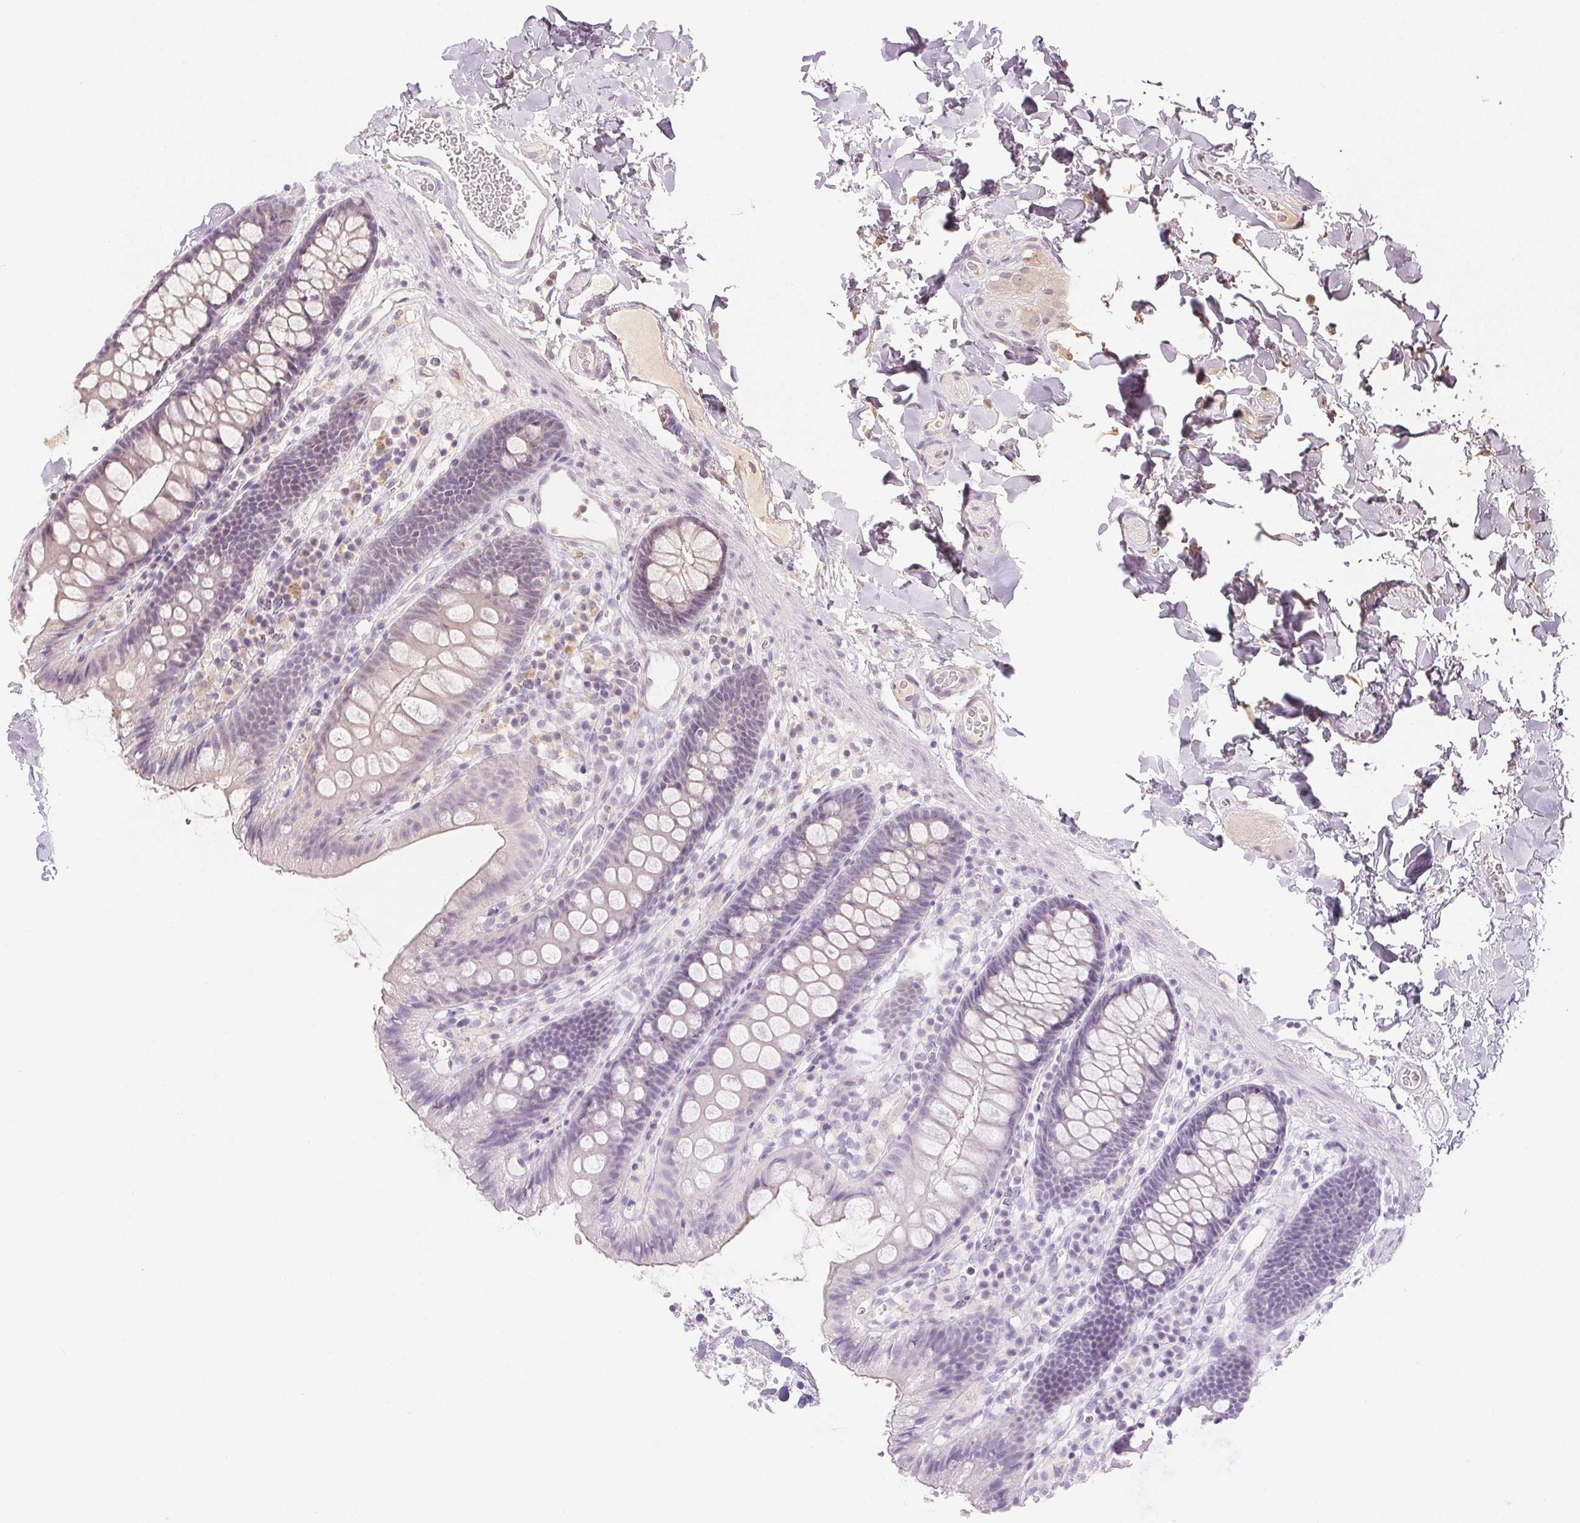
{"staining": {"intensity": "negative", "quantity": "none", "location": "none"}, "tissue": "colon", "cell_type": "Endothelial cells", "image_type": "normal", "snomed": [{"axis": "morphology", "description": "Normal tissue, NOS"}, {"axis": "topography", "description": "Colon"}], "caption": "Endothelial cells are negative for protein expression in unremarkable human colon. (Stains: DAB immunohistochemistry (IHC) with hematoxylin counter stain, Microscopy: brightfield microscopy at high magnification).", "gene": "SPRR3", "patient": {"sex": "male", "age": 84}}